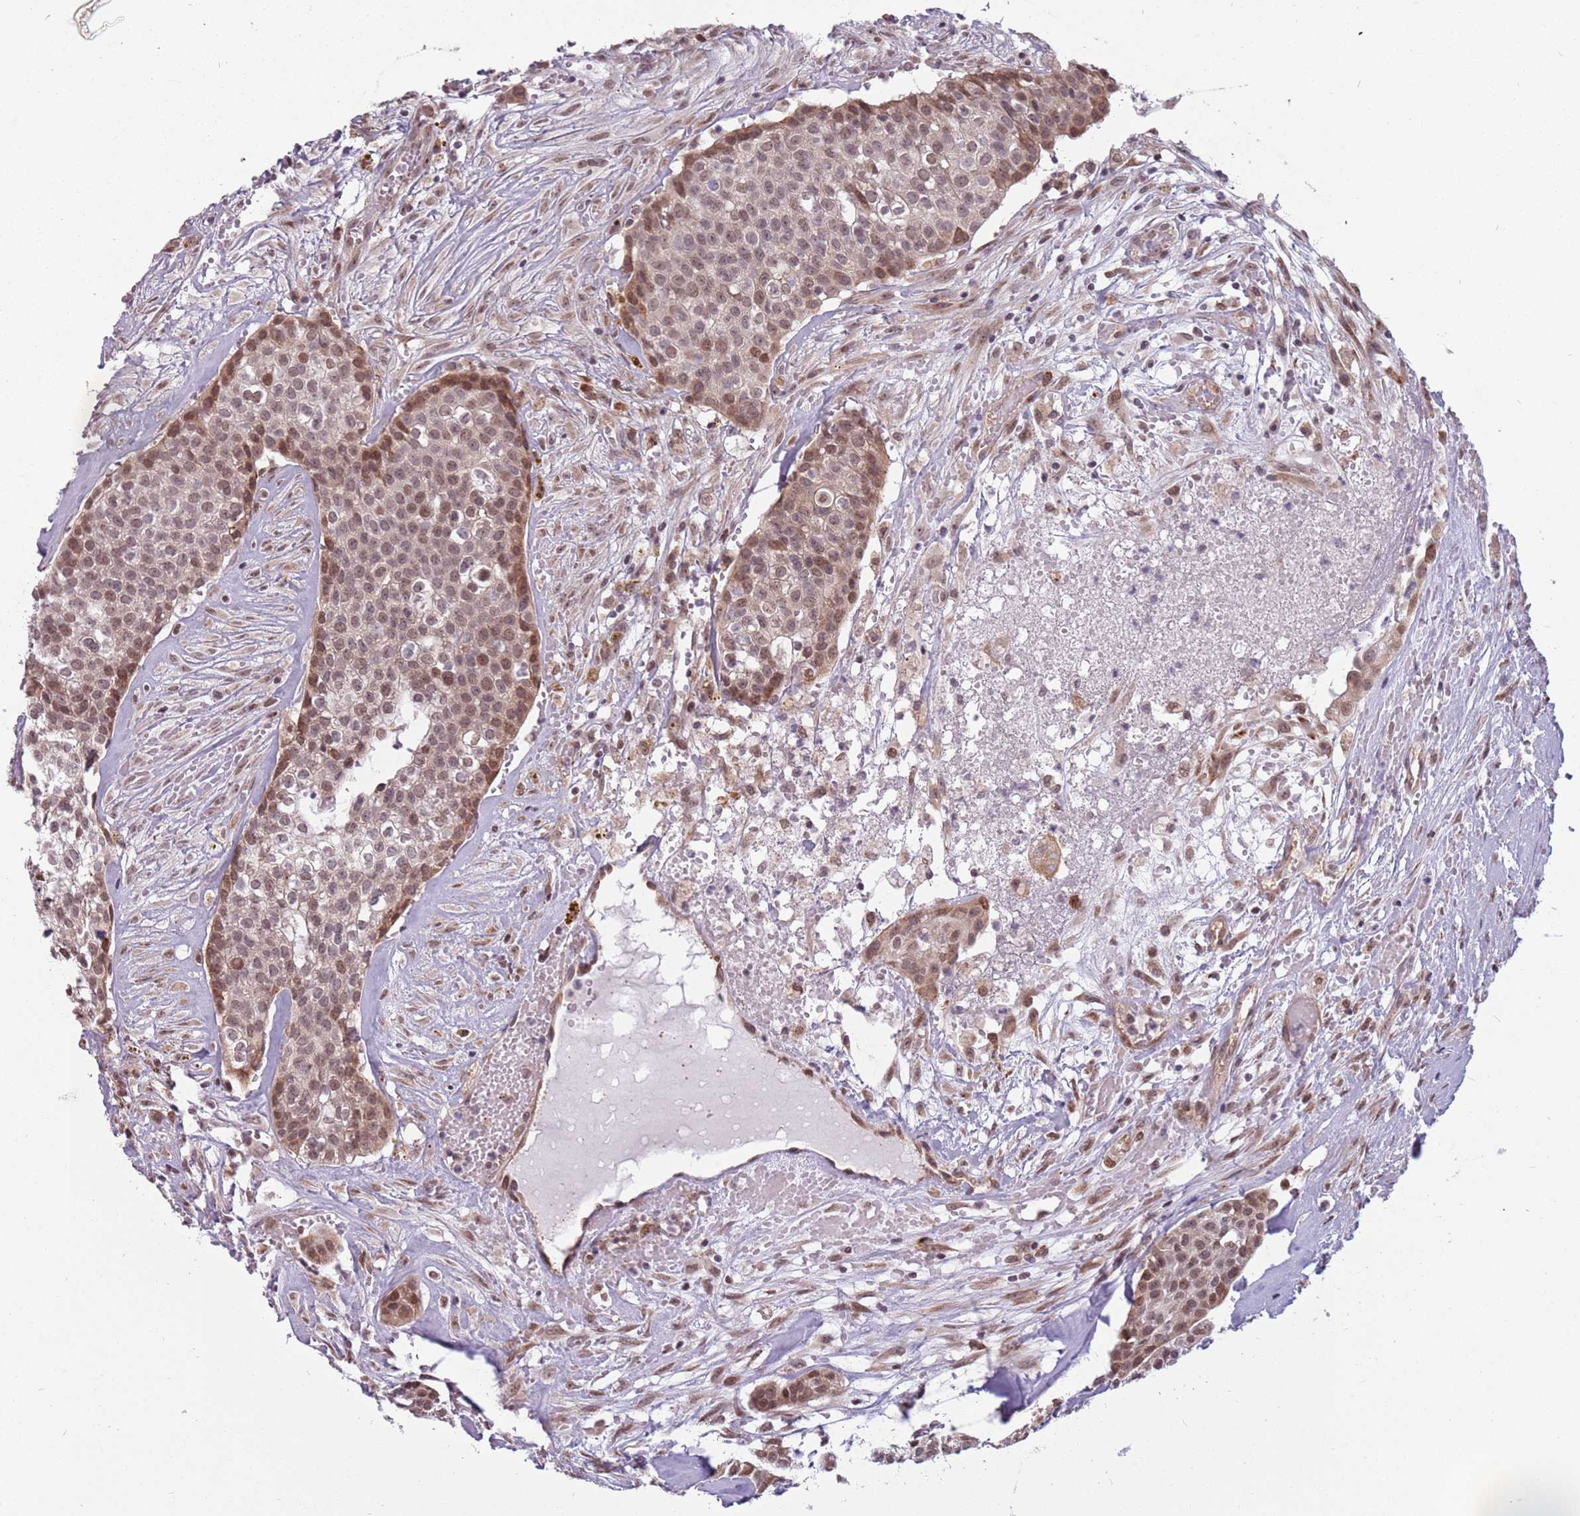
{"staining": {"intensity": "moderate", "quantity": ">75%", "location": "nuclear"}, "tissue": "head and neck cancer", "cell_type": "Tumor cells", "image_type": "cancer", "snomed": [{"axis": "morphology", "description": "Adenocarcinoma, NOS"}, {"axis": "topography", "description": "Head-Neck"}], "caption": "A medium amount of moderate nuclear staining is appreciated in about >75% of tumor cells in head and neck cancer (adenocarcinoma) tissue.", "gene": "BARD1", "patient": {"sex": "male", "age": 81}}